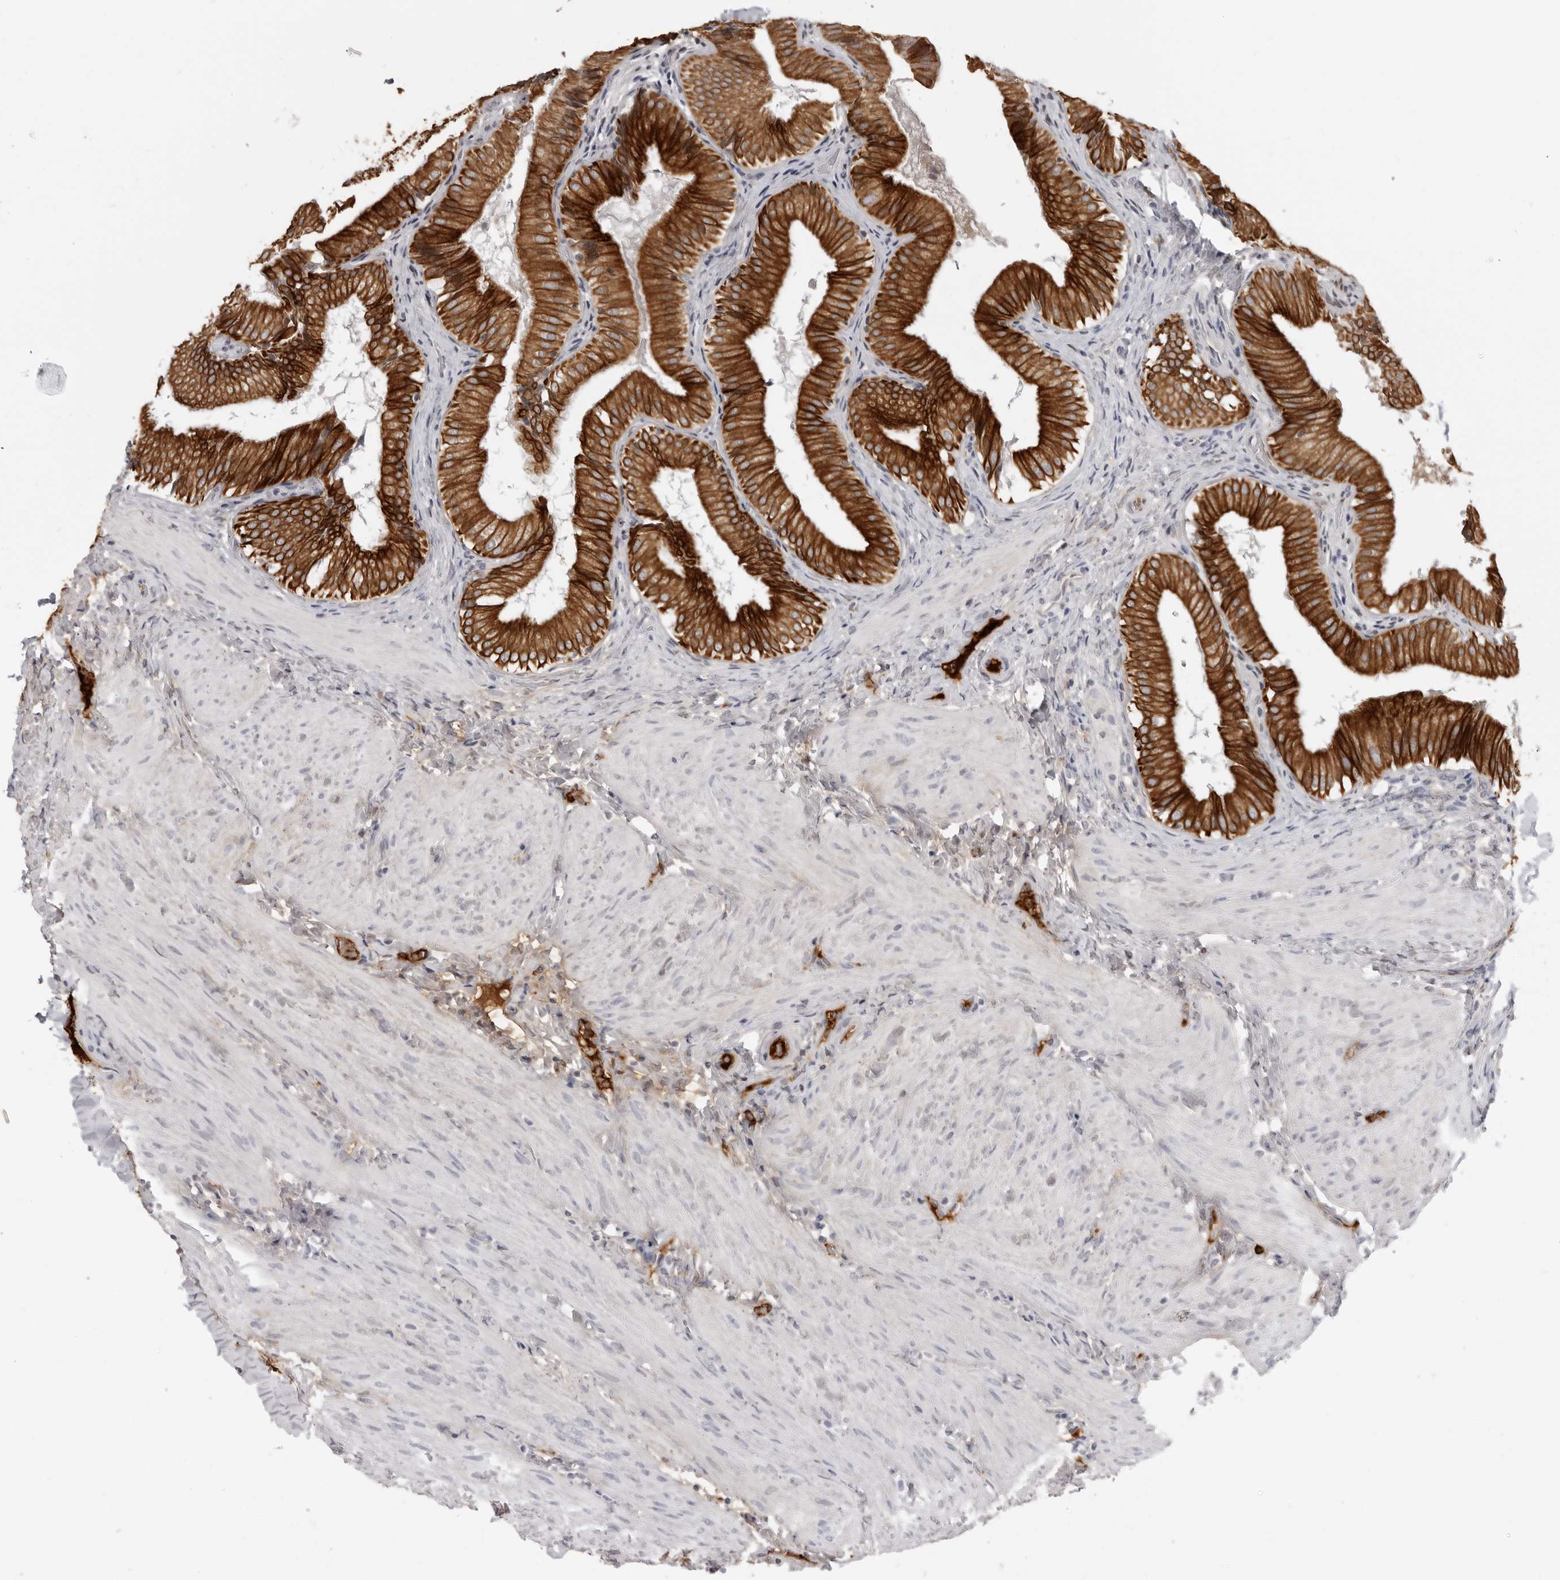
{"staining": {"intensity": "strong", "quantity": ">75%", "location": "cytoplasmic/membranous"}, "tissue": "gallbladder", "cell_type": "Glandular cells", "image_type": "normal", "snomed": [{"axis": "morphology", "description": "Normal tissue, NOS"}, {"axis": "topography", "description": "Gallbladder"}], "caption": "Protein staining reveals strong cytoplasmic/membranous expression in approximately >75% of glandular cells in normal gallbladder.", "gene": "SERPINF2", "patient": {"sex": "female", "age": 30}}